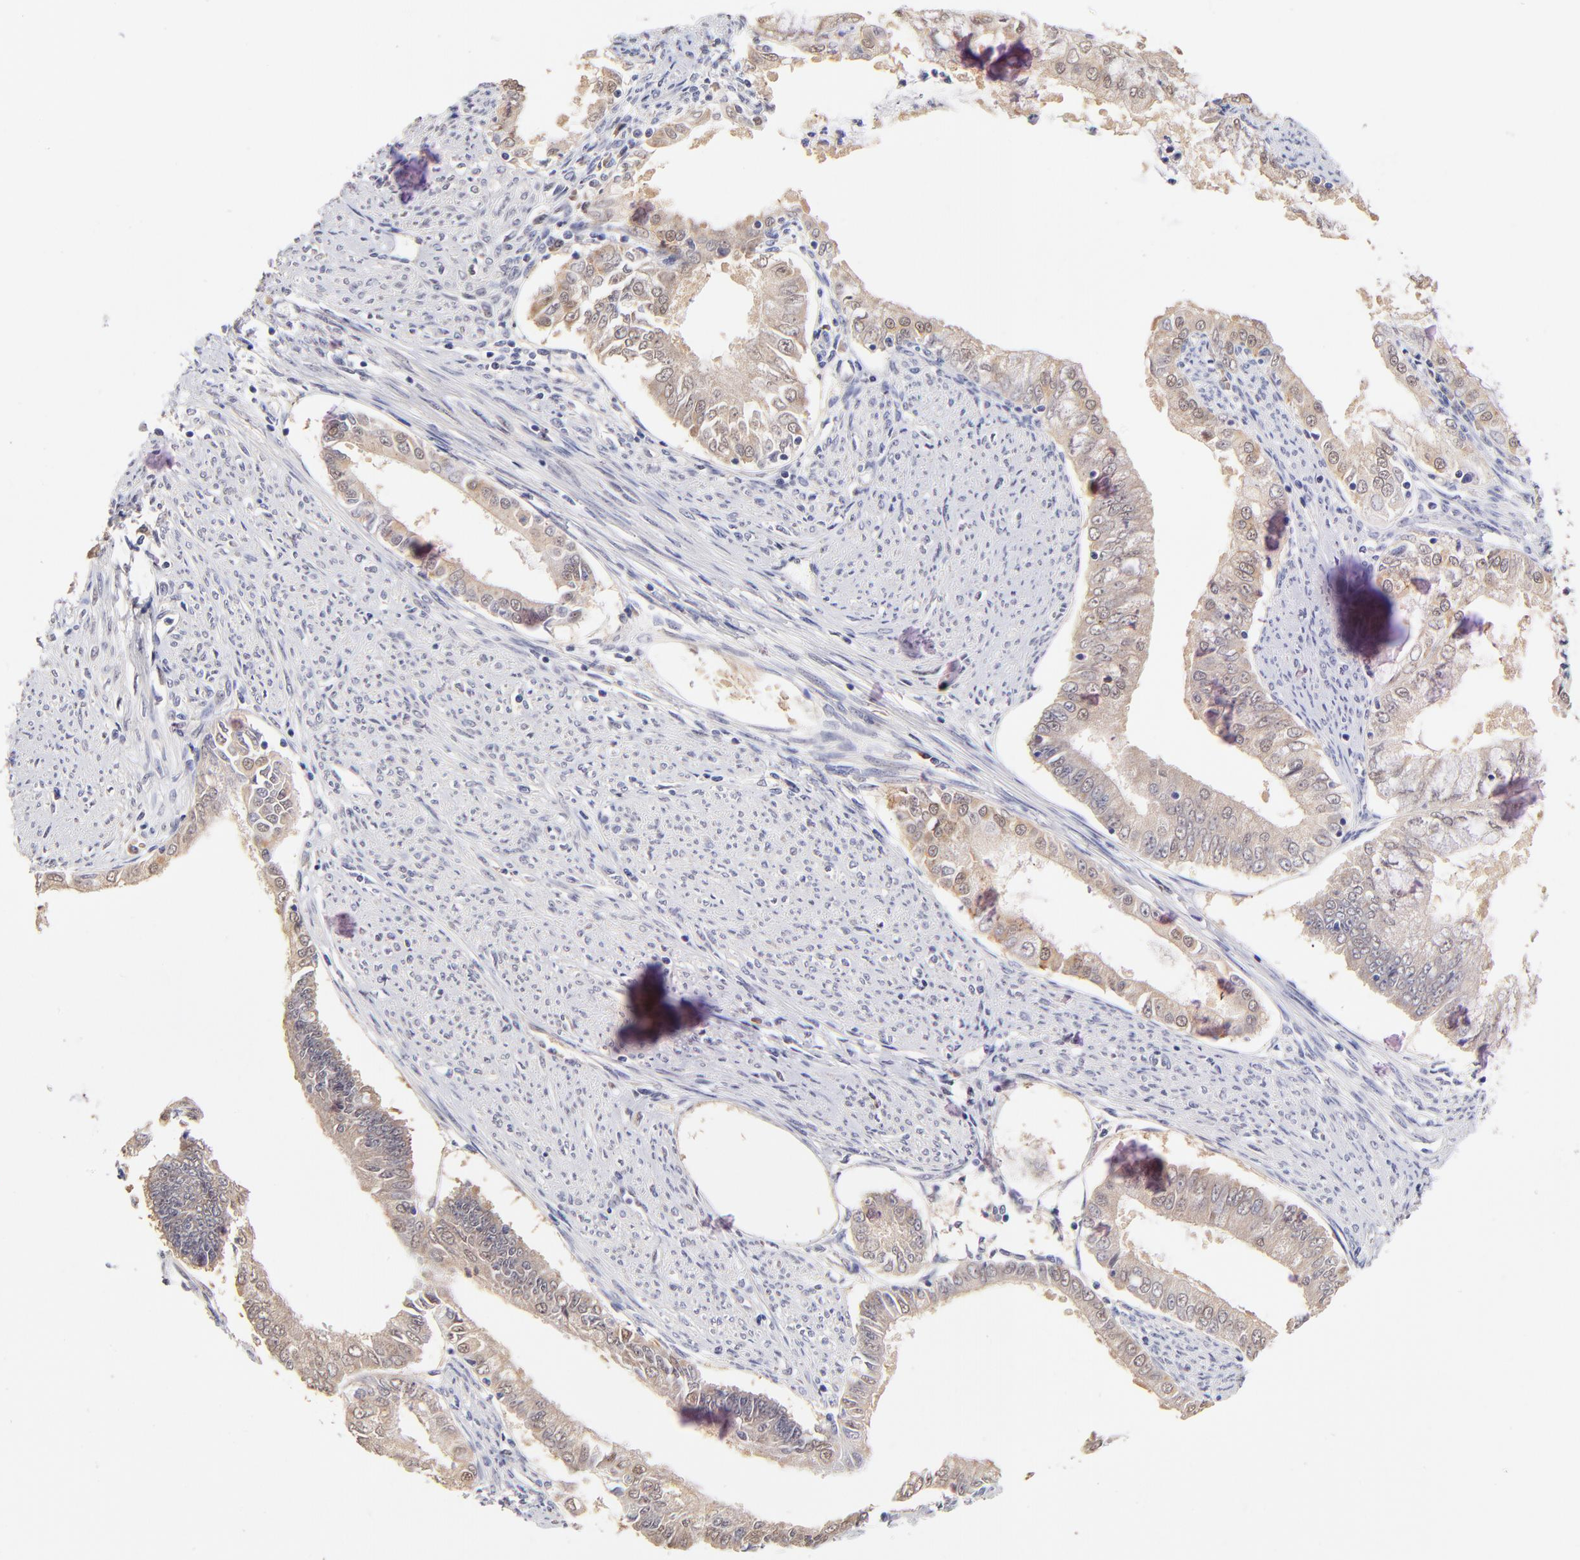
{"staining": {"intensity": "weak", "quantity": ">75%", "location": "cytoplasmic/membranous"}, "tissue": "endometrial cancer", "cell_type": "Tumor cells", "image_type": "cancer", "snomed": [{"axis": "morphology", "description": "Adenocarcinoma, NOS"}, {"axis": "topography", "description": "Endometrium"}], "caption": "Protein staining of endometrial cancer tissue displays weak cytoplasmic/membranous positivity in about >75% of tumor cells.", "gene": "ZNF10", "patient": {"sex": "female", "age": 76}}